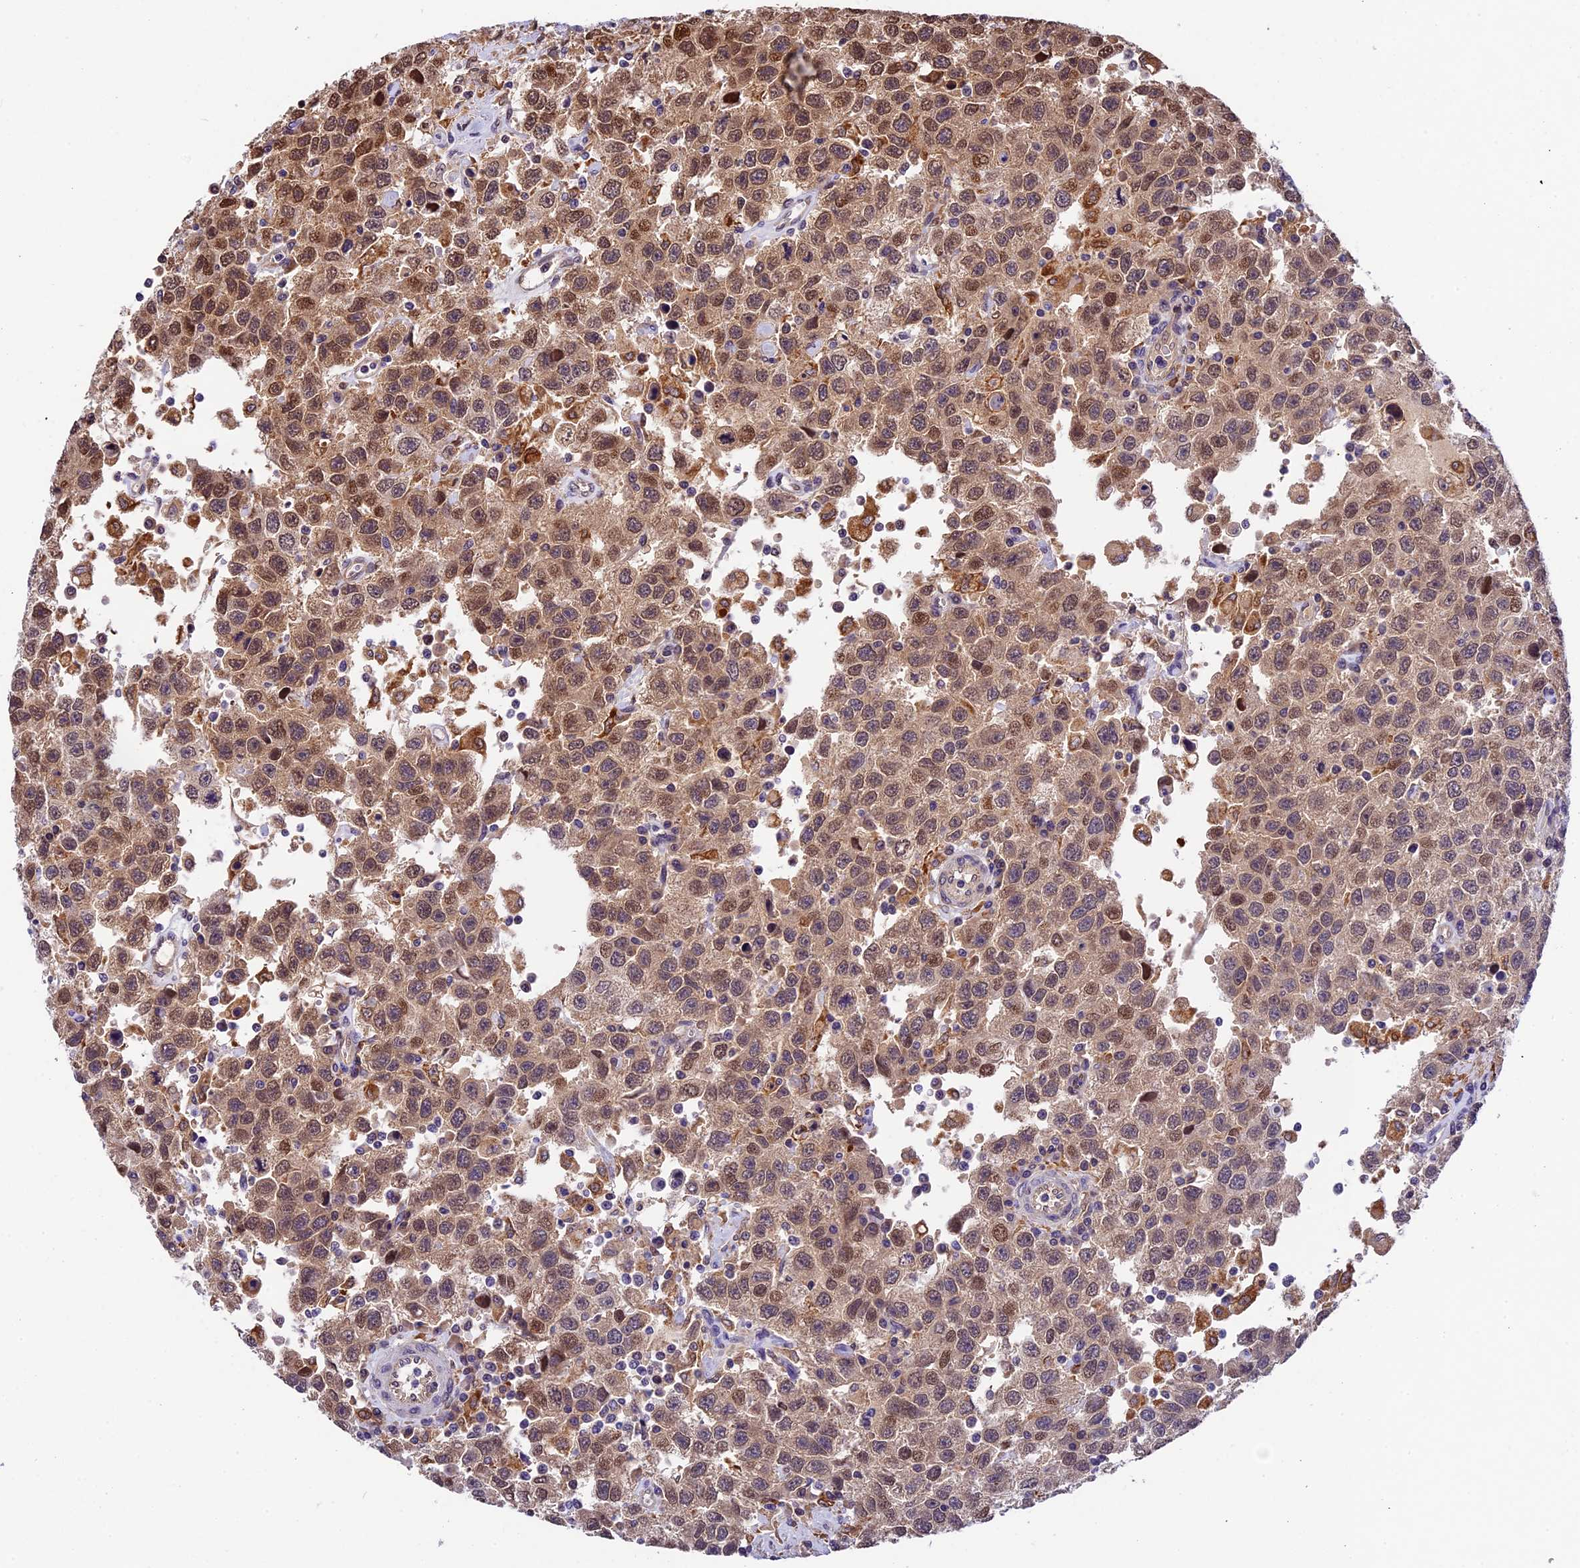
{"staining": {"intensity": "moderate", "quantity": ">75%", "location": "nuclear"}, "tissue": "testis cancer", "cell_type": "Tumor cells", "image_type": "cancer", "snomed": [{"axis": "morphology", "description": "Seminoma, NOS"}, {"axis": "topography", "description": "Testis"}], "caption": "Testis cancer stained with a protein marker reveals moderate staining in tumor cells.", "gene": "CCSER1", "patient": {"sex": "male", "age": 41}}